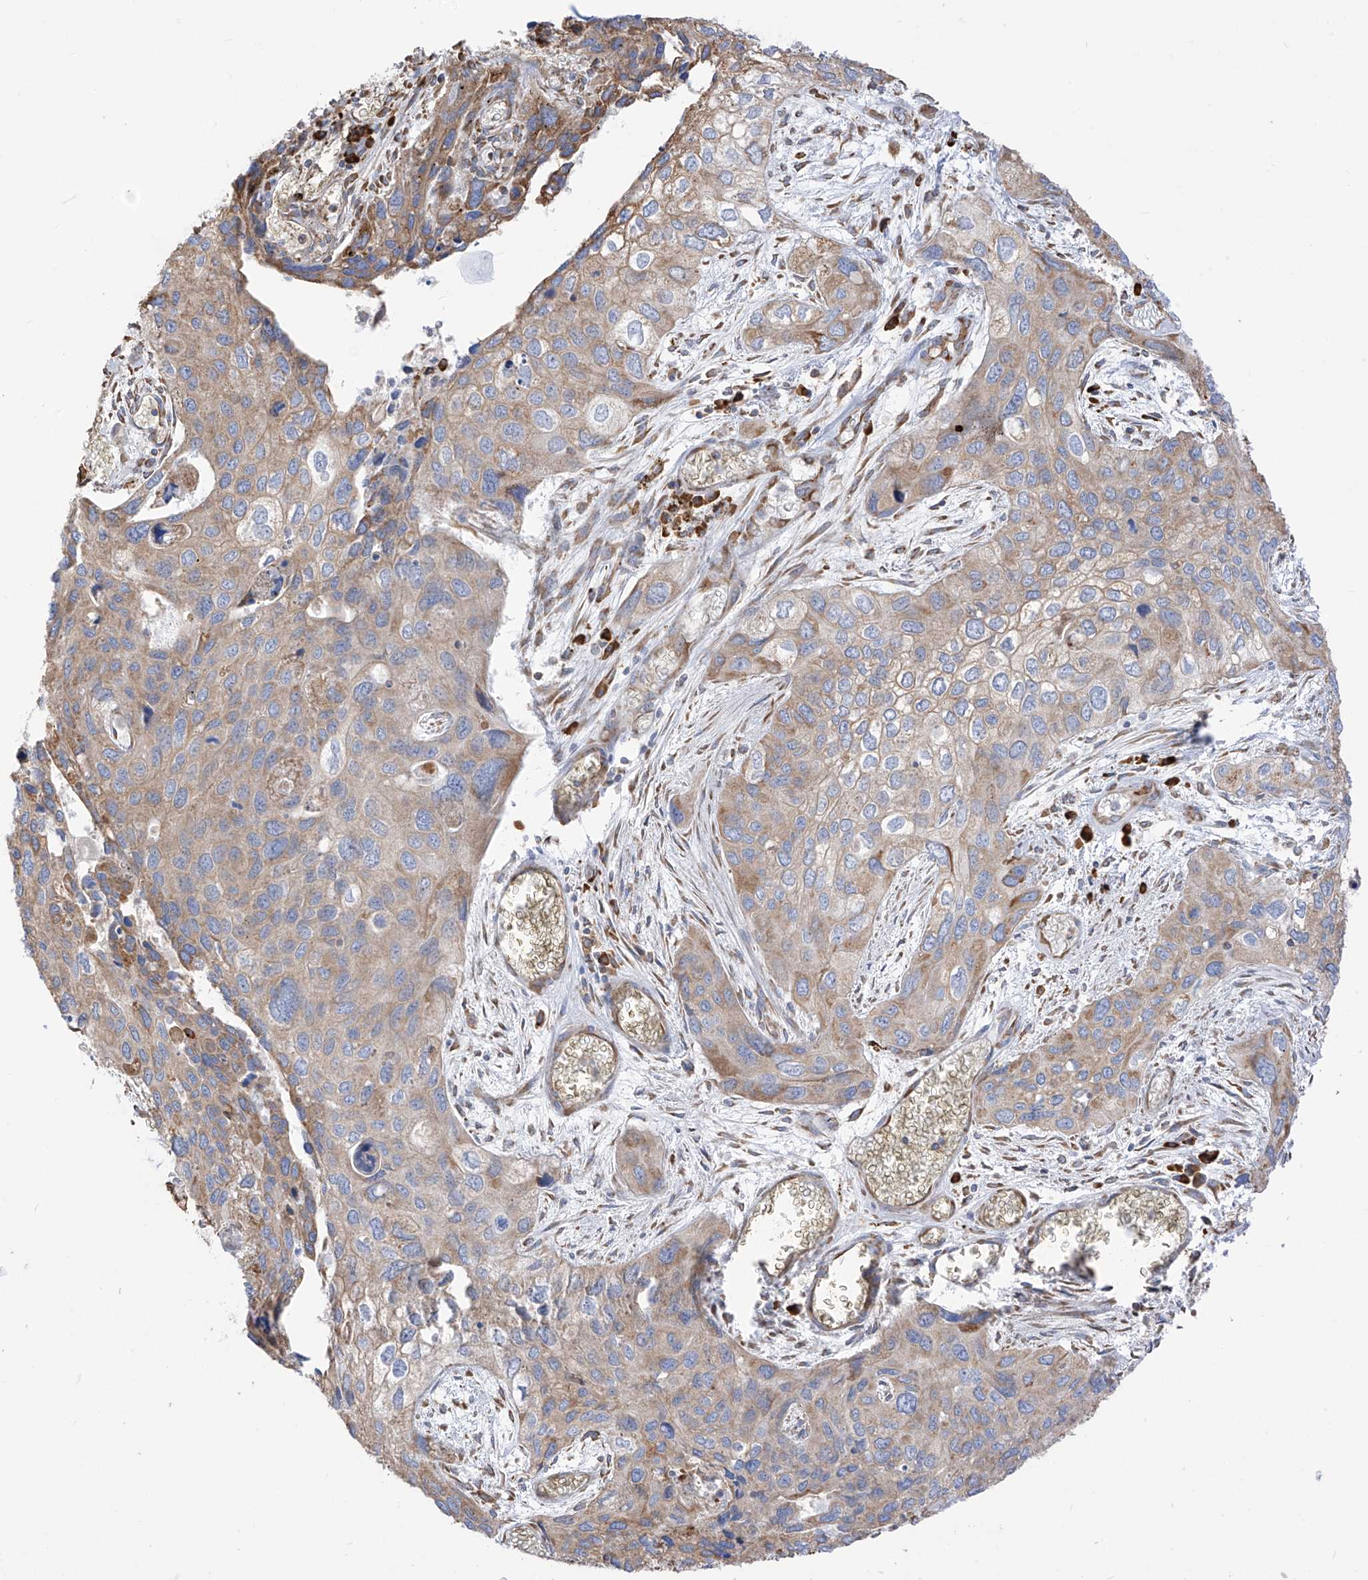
{"staining": {"intensity": "moderate", "quantity": "25%-75%", "location": "cytoplasmic/membranous"}, "tissue": "cervical cancer", "cell_type": "Tumor cells", "image_type": "cancer", "snomed": [{"axis": "morphology", "description": "Squamous cell carcinoma, NOS"}, {"axis": "topography", "description": "Cervix"}], "caption": "IHC of cervical cancer (squamous cell carcinoma) displays medium levels of moderate cytoplasmic/membranous expression in about 25%-75% of tumor cells.", "gene": "PDIA6", "patient": {"sex": "female", "age": 55}}